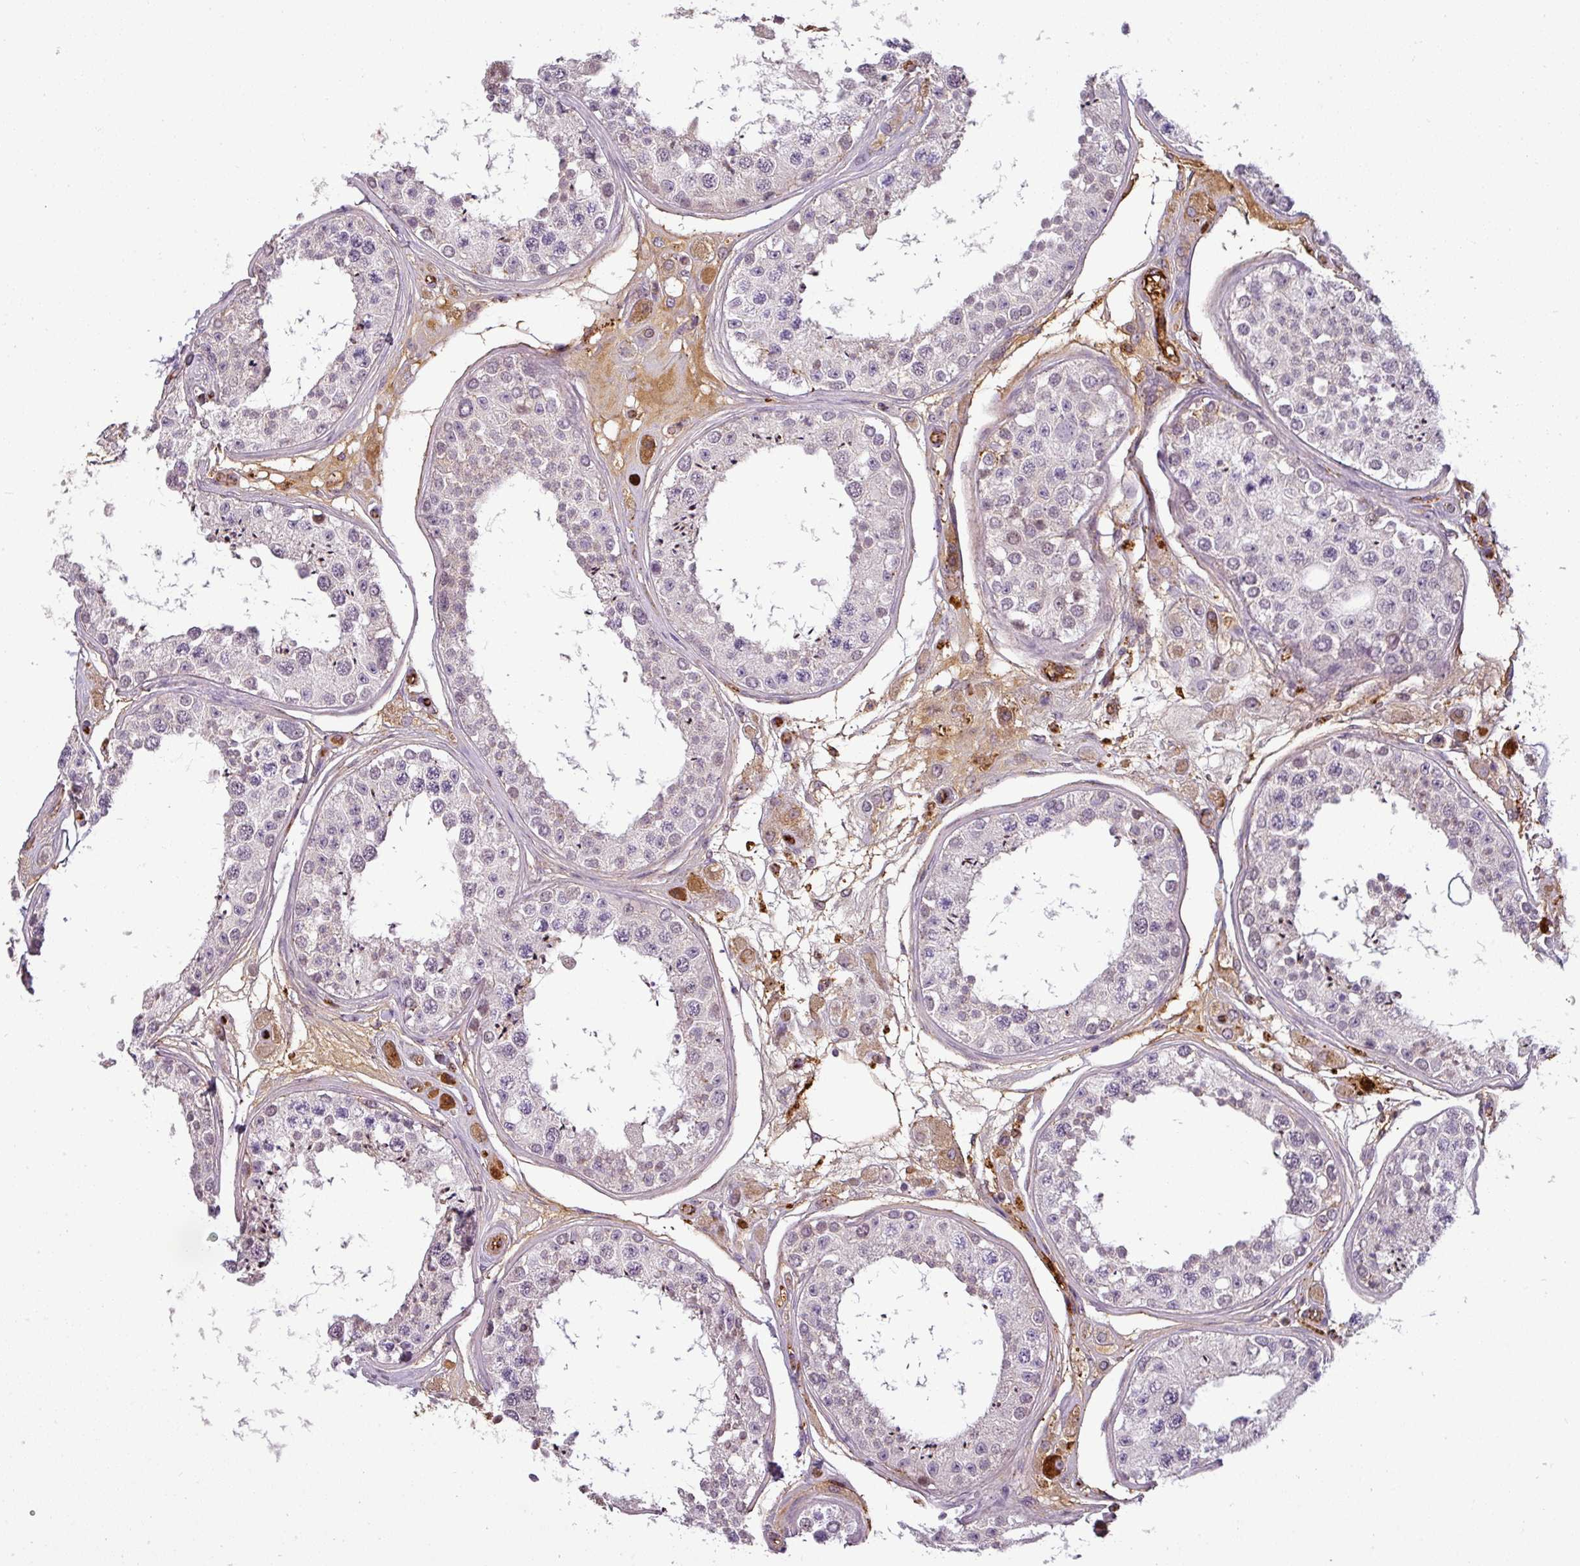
{"staining": {"intensity": "negative", "quantity": "none", "location": "none"}, "tissue": "testis", "cell_type": "Cells in seminiferous ducts", "image_type": "normal", "snomed": [{"axis": "morphology", "description": "Normal tissue, NOS"}, {"axis": "topography", "description": "Testis"}], "caption": "Immunohistochemistry (IHC) of unremarkable testis shows no staining in cells in seminiferous ducts.", "gene": "APOC1", "patient": {"sex": "male", "age": 25}}